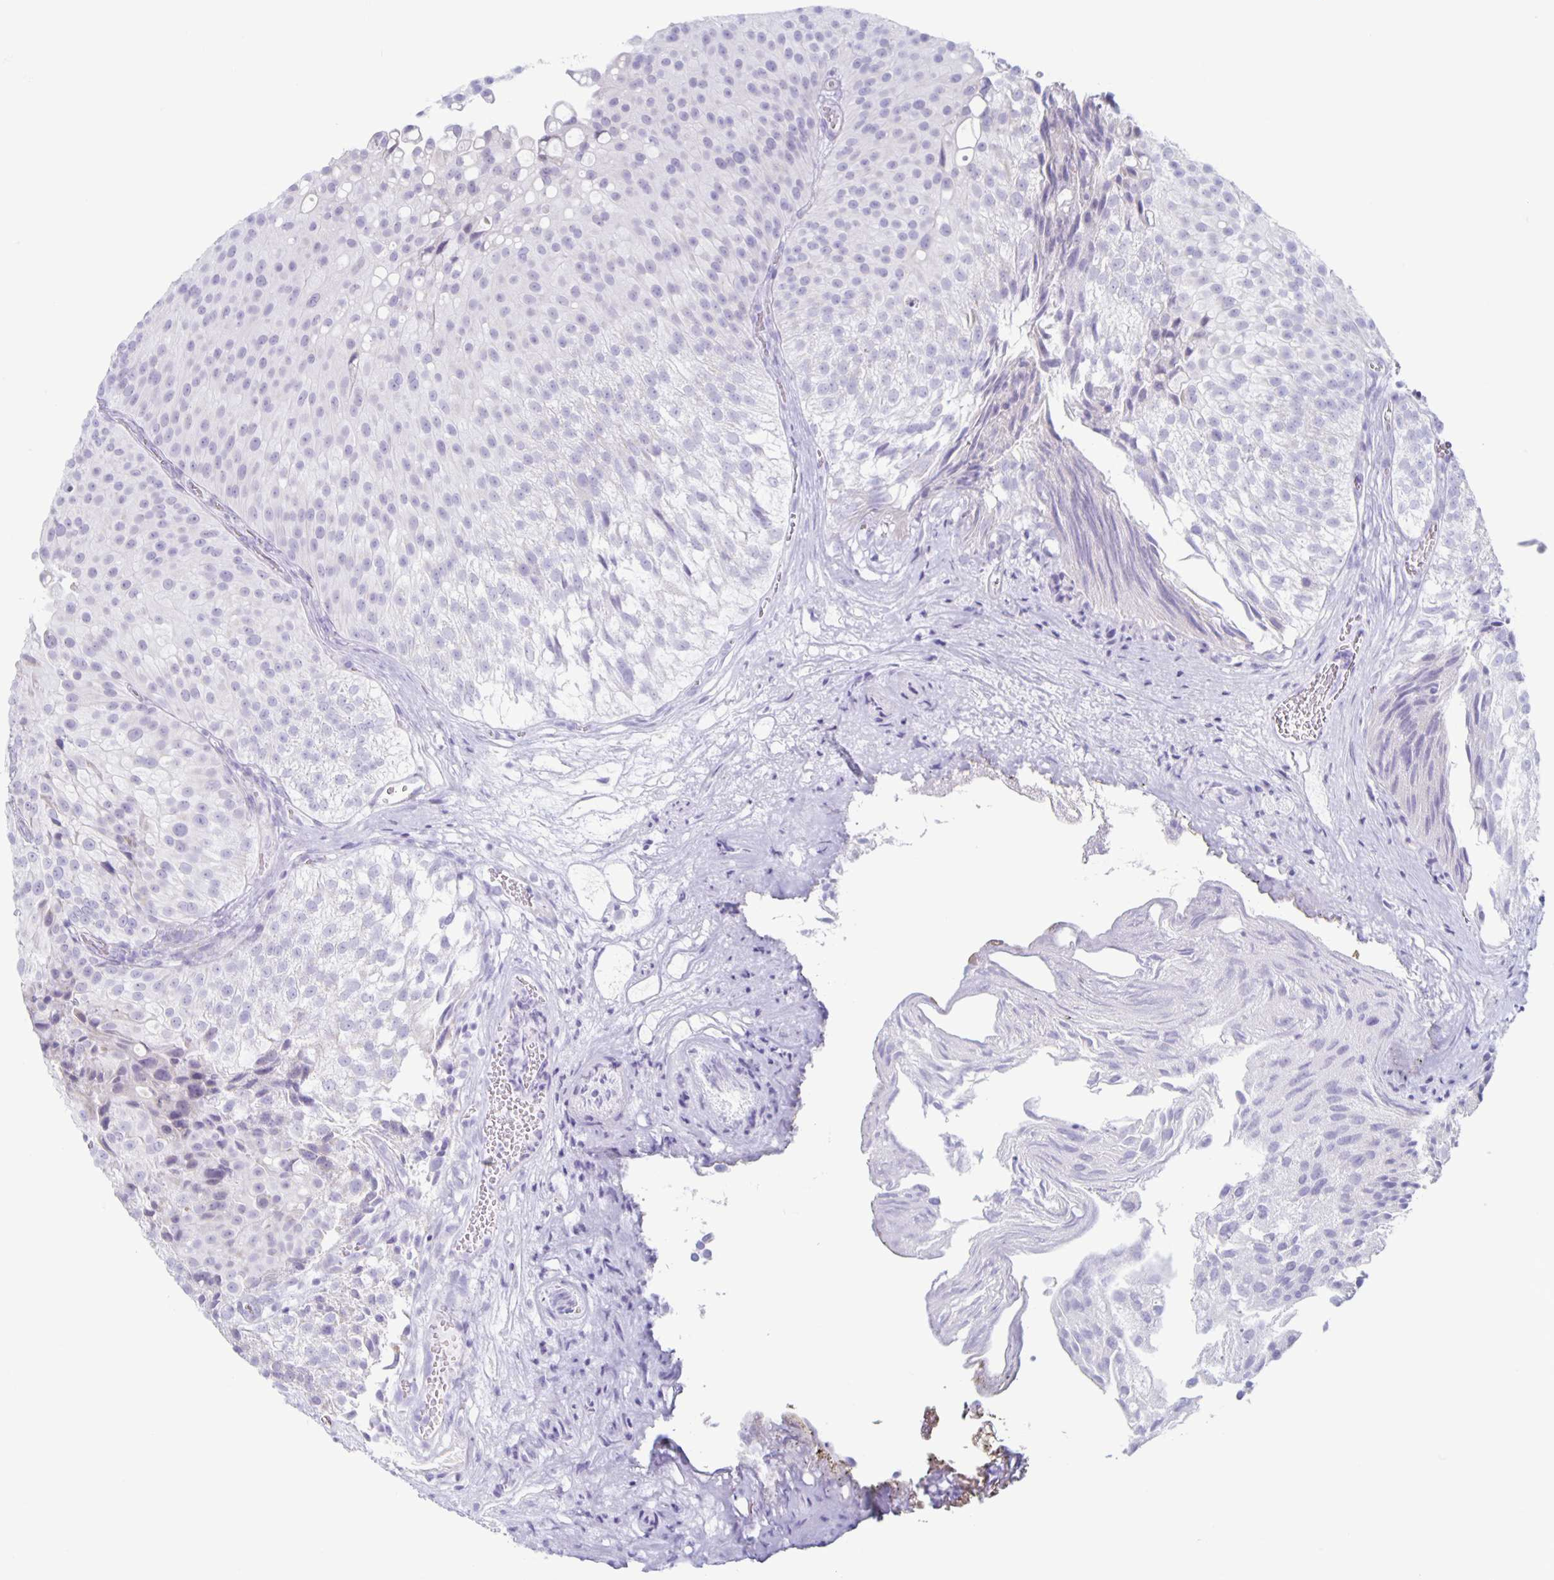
{"staining": {"intensity": "negative", "quantity": "none", "location": "none"}, "tissue": "urothelial cancer", "cell_type": "Tumor cells", "image_type": "cancer", "snomed": [{"axis": "morphology", "description": "Urothelial carcinoma, Low grade"}, {"axis": "topography", "description": "Urinary bladder"}], "caption": "Tumor cells are negative for brown protein staining in urothelial cancer.", "gene": "CT45A5", "patient": {"sex": "male", "age": 80}}